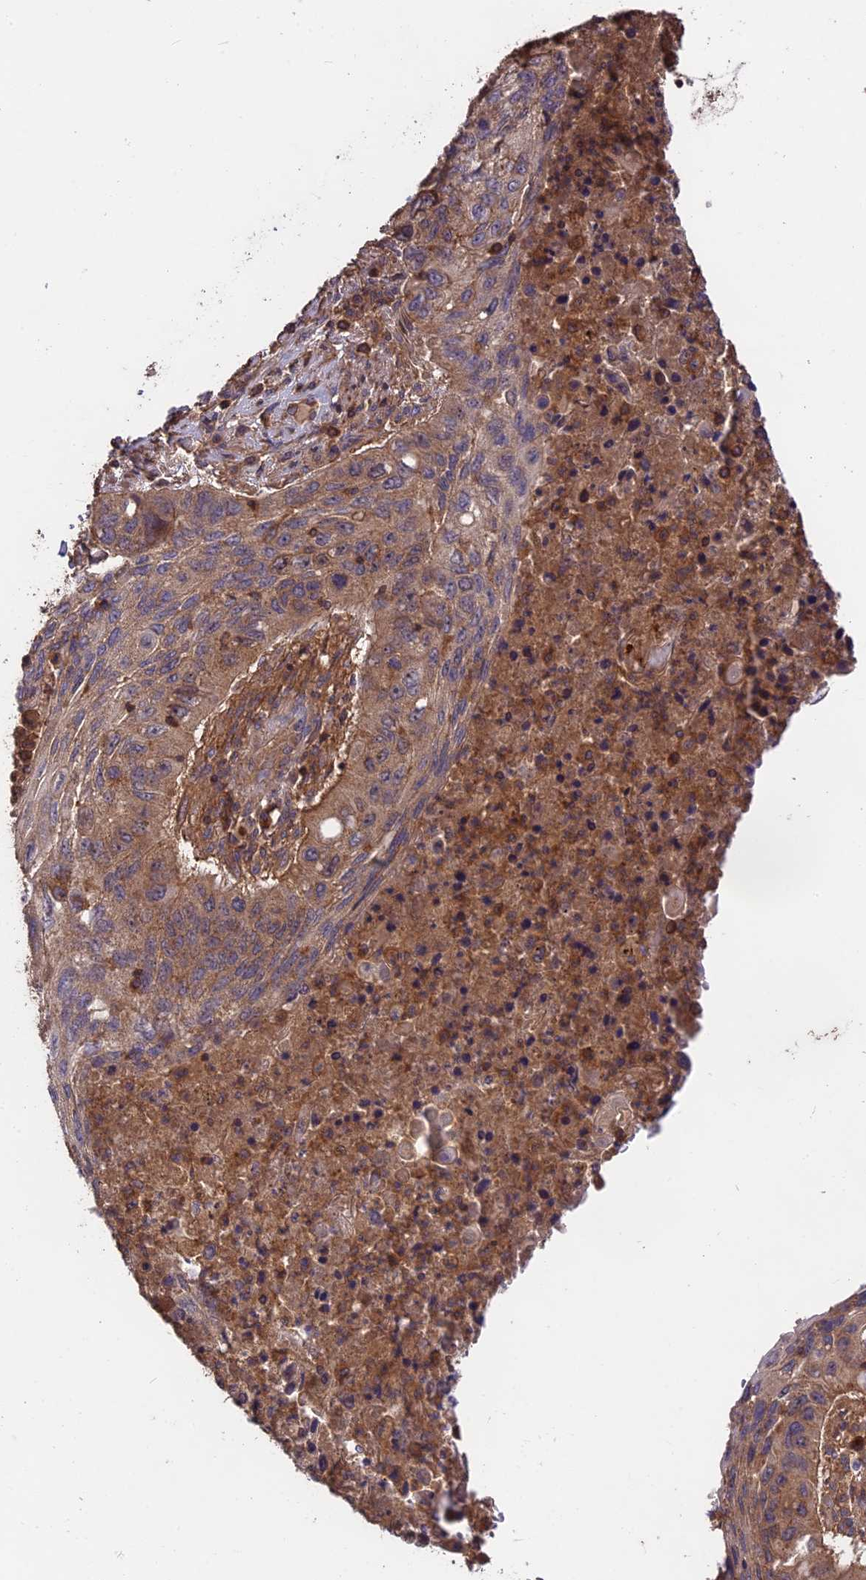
{"staining": {"intensity": "moderate", "quantity": ">75%", "location": "cytoplasmic/membranous"}, "tissue": "lung cancer", "cell_type": "Tumor cells", "image_type": "cancer", "snomed": [{"axis": "morphology", "description": "Squamous cell carcinoma, NOS"}, {"axis": "topography", "description": "Lung"}], "caption": "There is medium levels of moderate cytoplasmic/membranous staining in tumor cells of squamous cell carcinoma (lung), as demonstrated by immunohistochemical staining (brown color).", "gene": "NUDT8", "patient": {"sex": "female", "age": 63}}